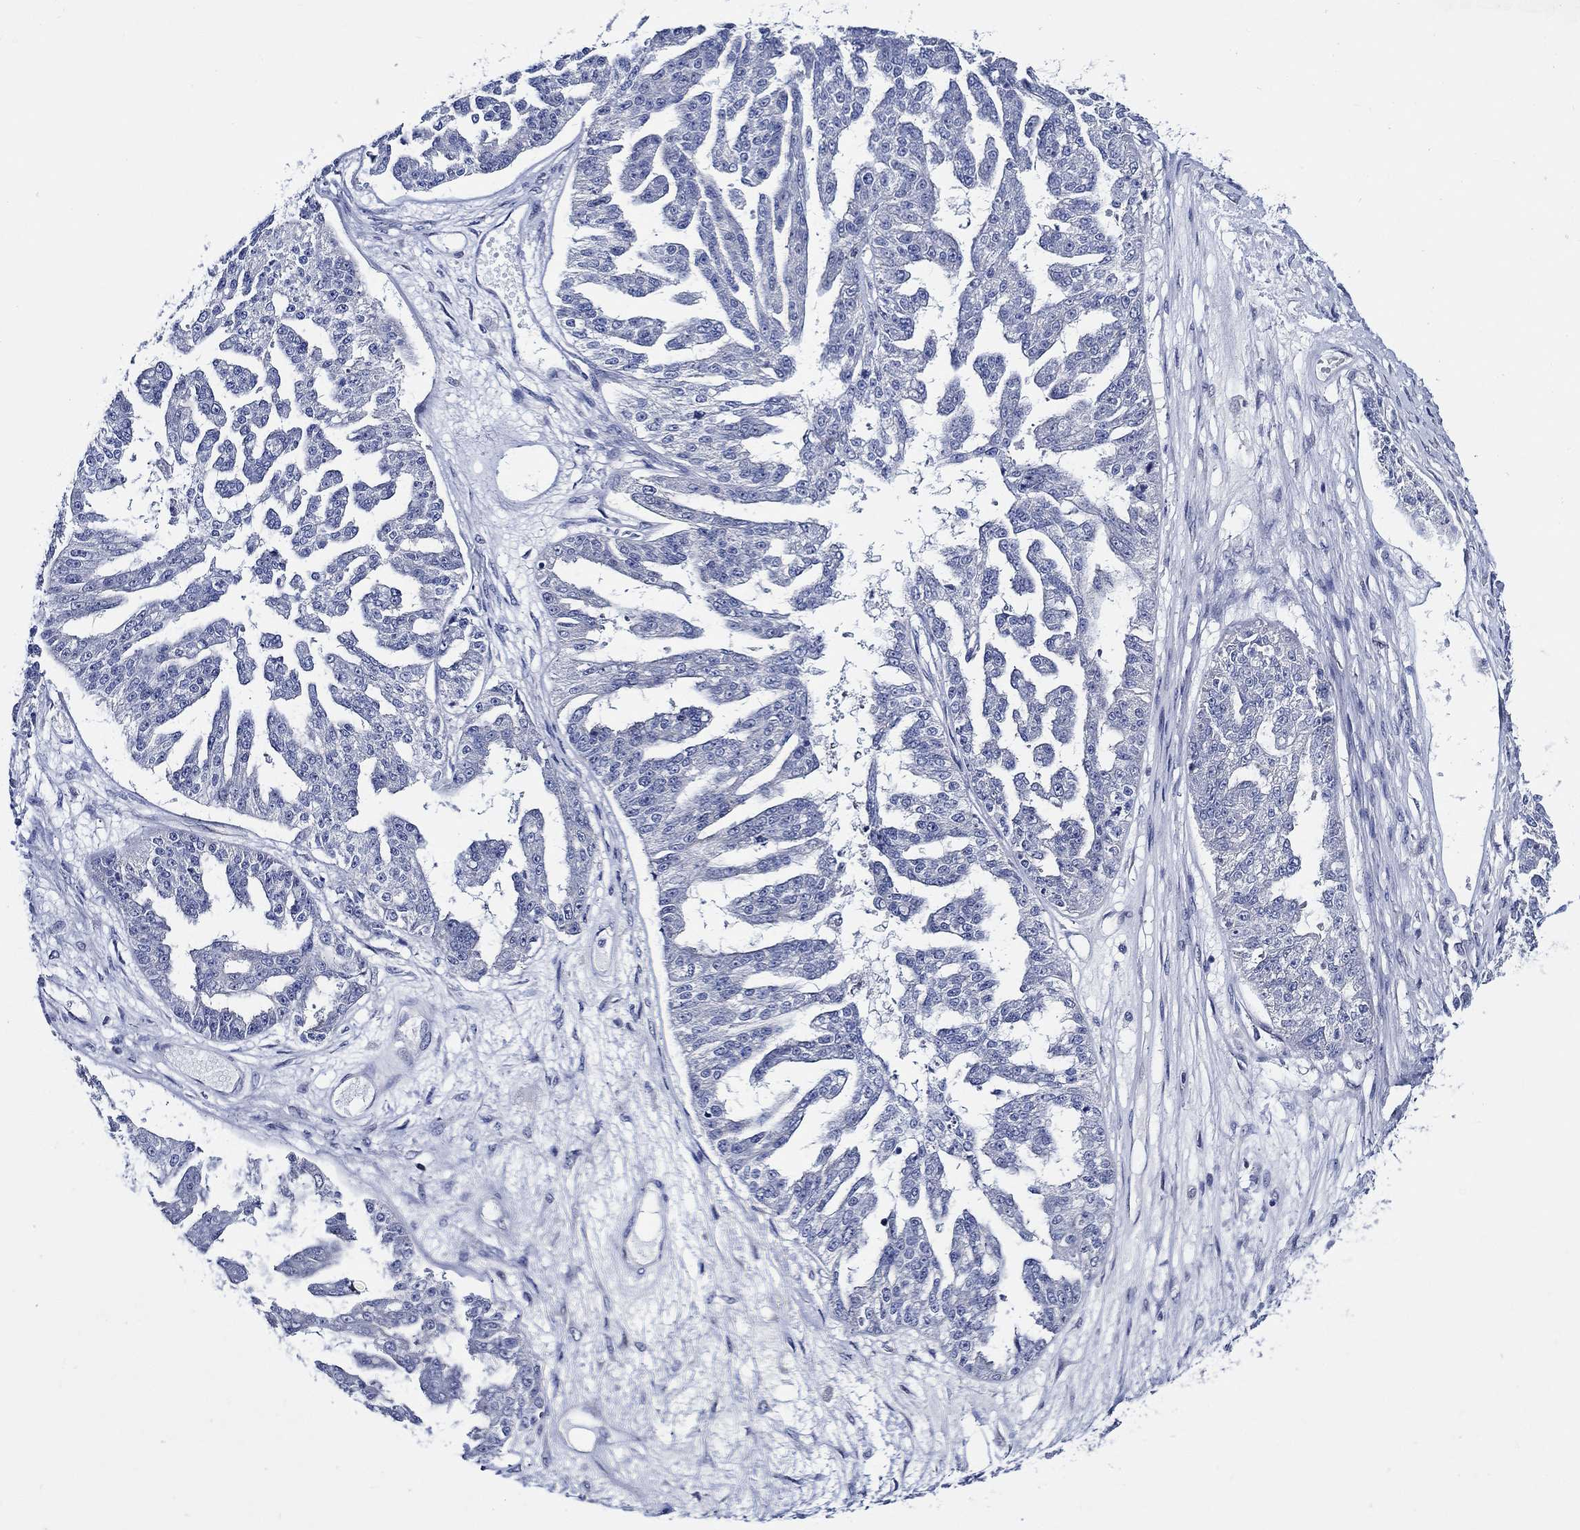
{"staining": {"intensity": "negative", "quantity": "none", "location": "none"}, "tissue": "ovarian cancer", "cell_type": "Tumor cells", "image_type": "cancer", "snomed": [{"axis": "morphology", "description": "Cystadenocarcinoma, serous, NOS"}, {"axis": "topography", "description": "Ovary"}], "caption": "Tumor cells are negative for protein expression in human ovarian cancer (serous cystadenocarcinoma).", "gene": "C8orf48", "patient": {"sex": "female", "age": 58}}